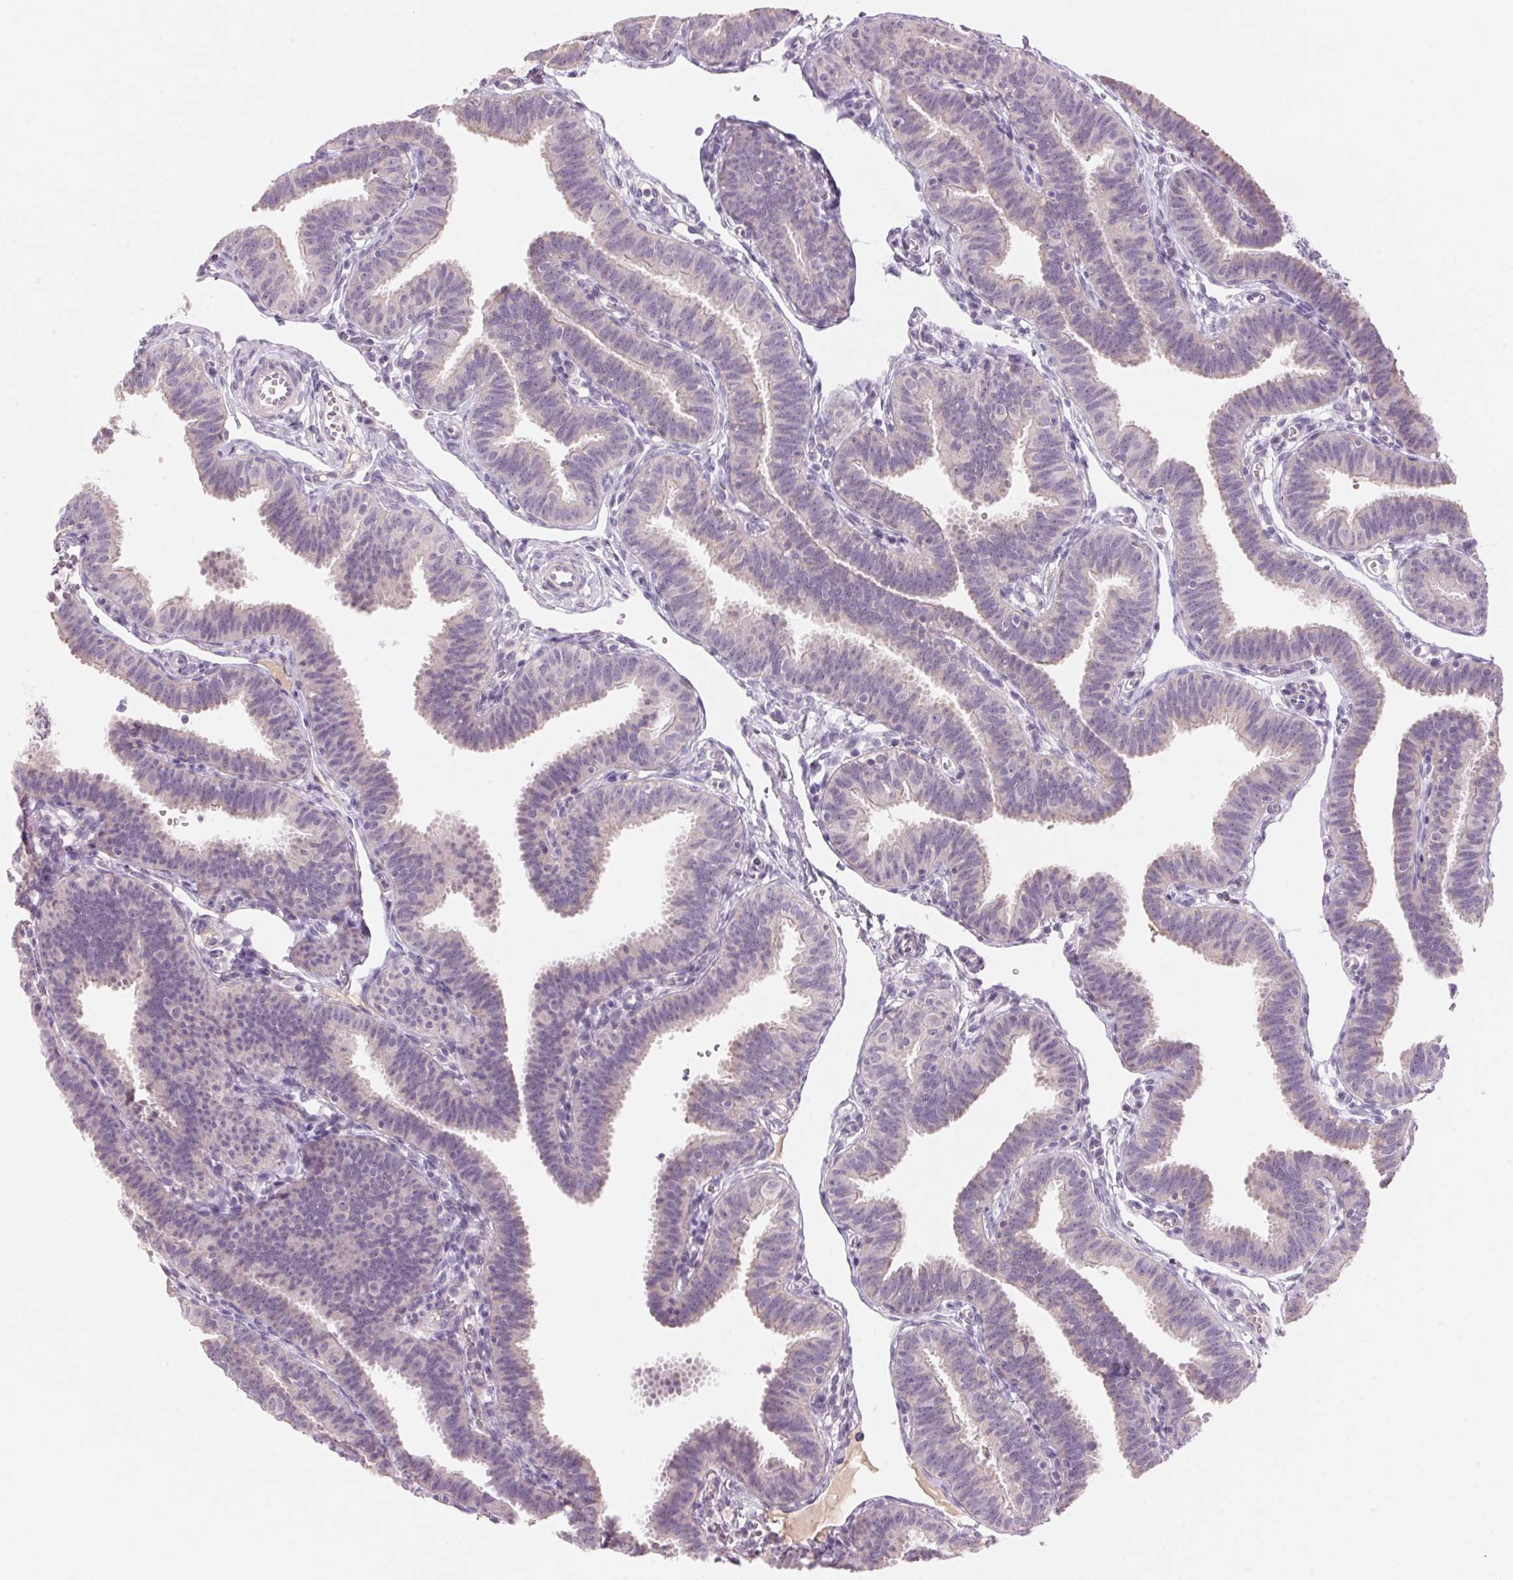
{"staining": {"intensity": "negative", "quantity": "none", "location": "none"}, "tissue": "fallopian tube", "cell_type": "Glandular cells", "image_type": "normal", "snomed": [{"axis": "morphology", "description": "Normal tissue, NOS"}, {"axis": "topography", "description": "Fallopian tube"}], "caption": "DAB immunohistochemical staining of unremarkable human fallopian tube demonstrates no significant expression in glandular cells. (Brightfield microscopy of DAB (3,3'-diaminobenzidine) IHC at high magnification).", "gene": "CYP11B1", "patient": {"sex": "female", "age": 25}}